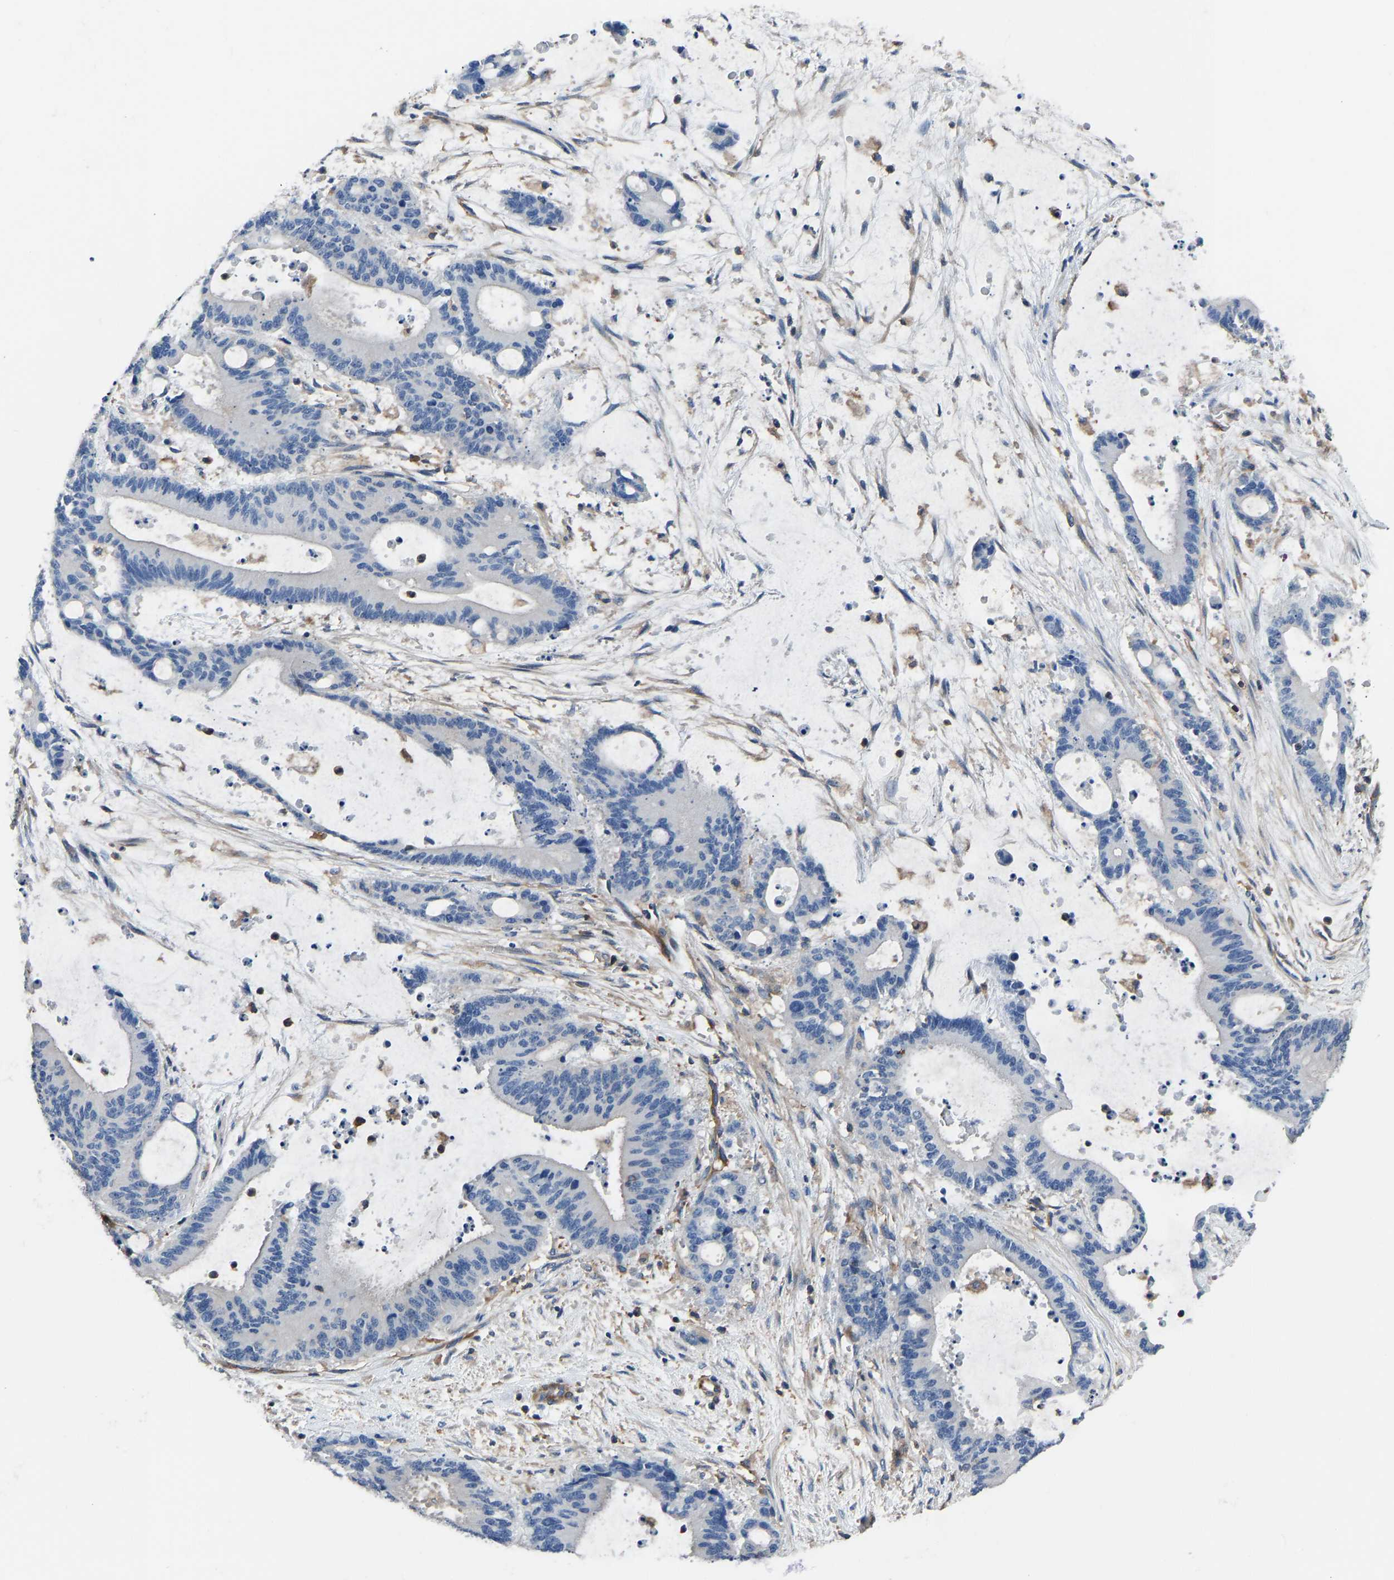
{"staining": {"intensity": "negative", "quantity": "none", "location": "none"}, "tissue": "liver cancer", "cell_type": "Tumor cells", "image_type": "cancer", "snomed": [{"axis": "morphology", "description": "Normal tissue, NOS"}, {"axis": "morphology", "description": "Cholangiocarcinoma"}, {"axis": "topography", "description": "Liver"}, {"axis": "topography", "description": "Peripheral nerve tissue"}], "caption": "Immunohistochemistry micrograph of neoplastic tissue: human liver cancer stained with DAB displays no significant protein positivity in tumor cells.", "gene": "PRKAR1A", "patient": {"sex": "female", "age": 73}}